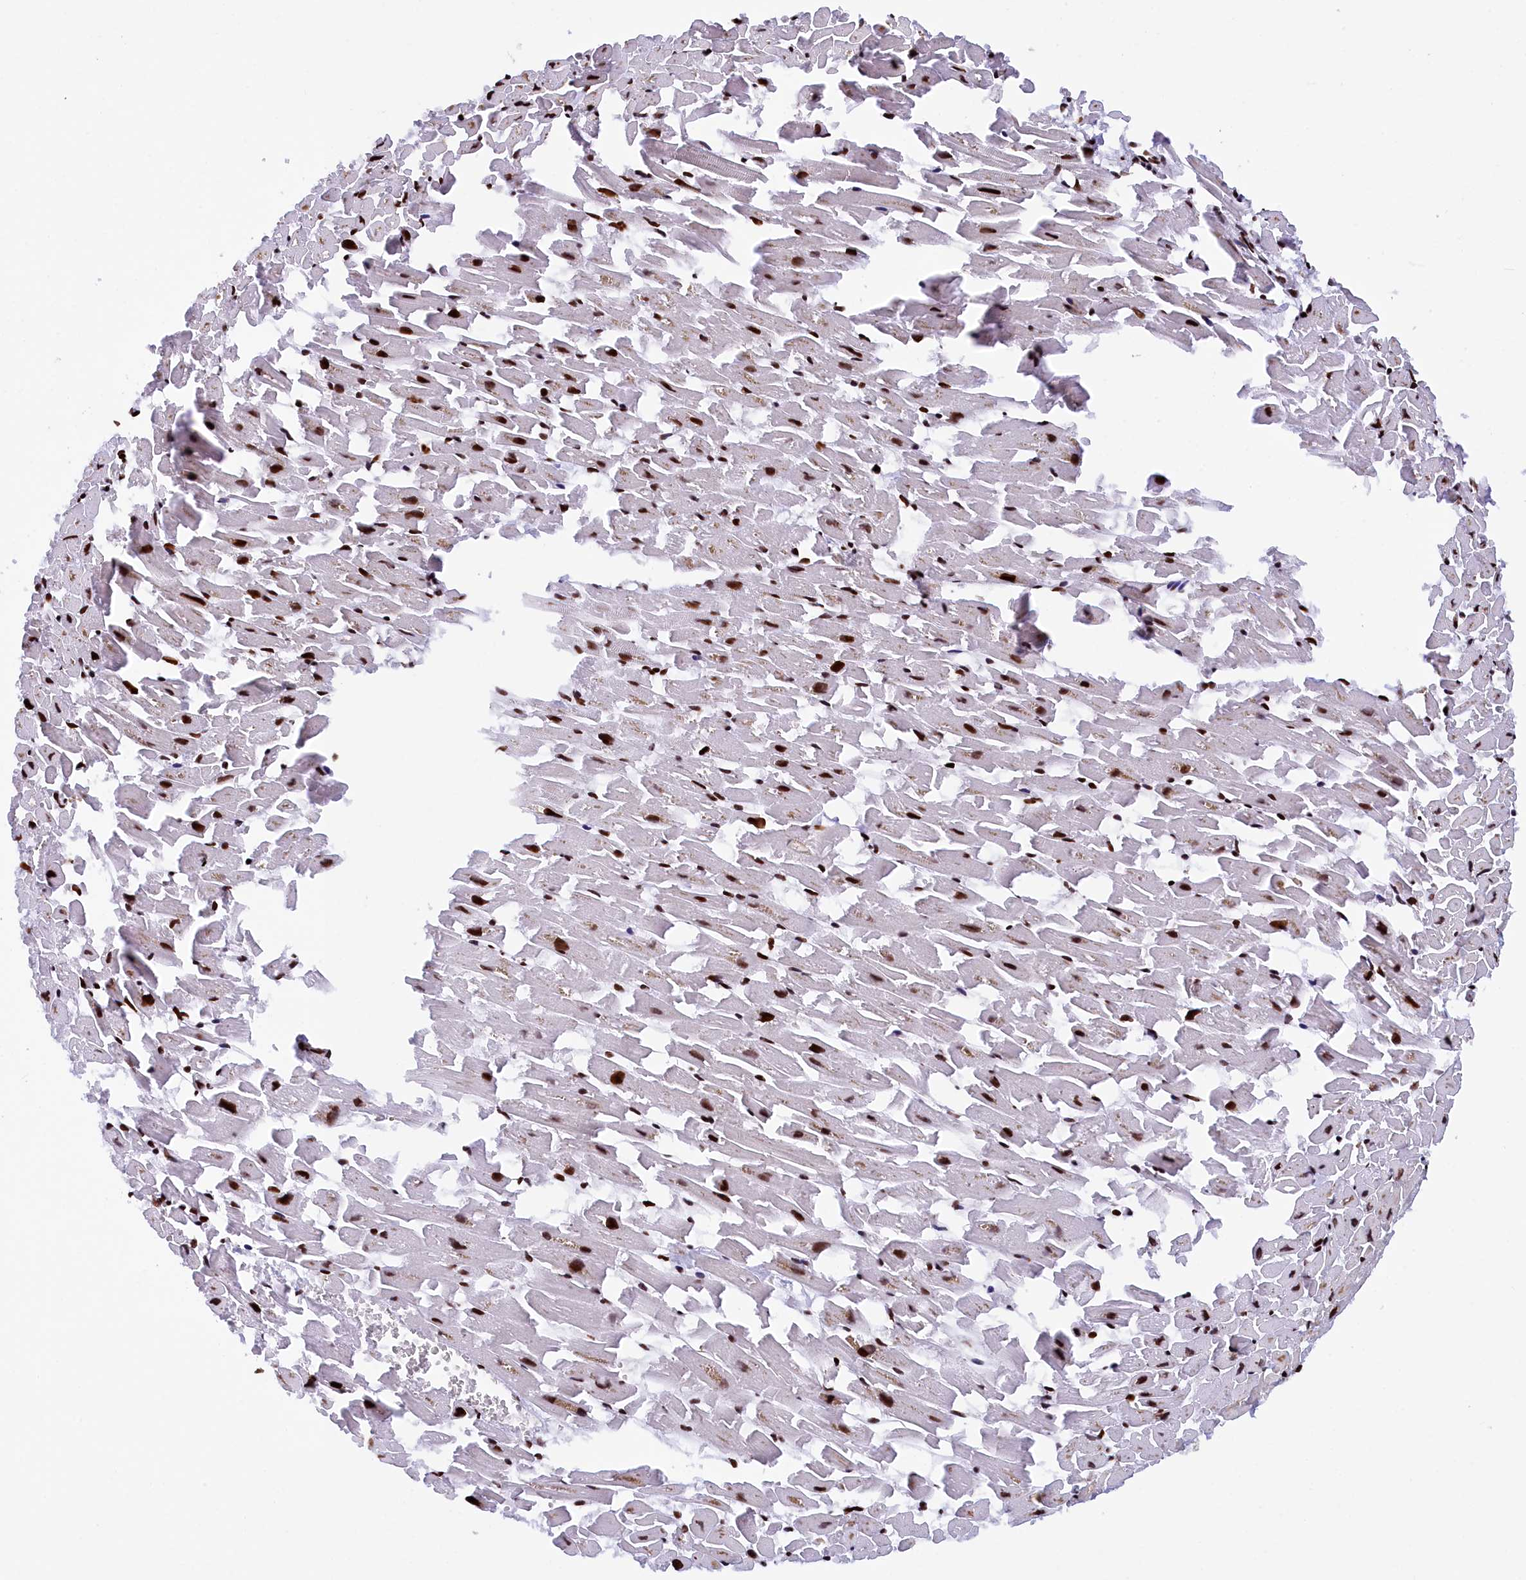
{"staining": {"intensity": "strong", "quantity": "25%-75%", "location": "nuclear"}, "tissue": "heart muscle", "cell_type": "Cardiomyocytes", "image_type": "normal", "snomed": [{"axis": "morphology", "description": "Normal tissue, NOS"}, {"axis": "topography", "description": "Heart"}], "caption": "High-power microscopy captured an IHC photomicrograph of unremarkable heart muscle, revealing strong nuclear expression in approximately 25%-75% of cardiomyocytes. (DAB IHC with brightfield microscopy, high magnification).", "gene": "TIMM29", "patient": {"sex": "female", "age": 64}}